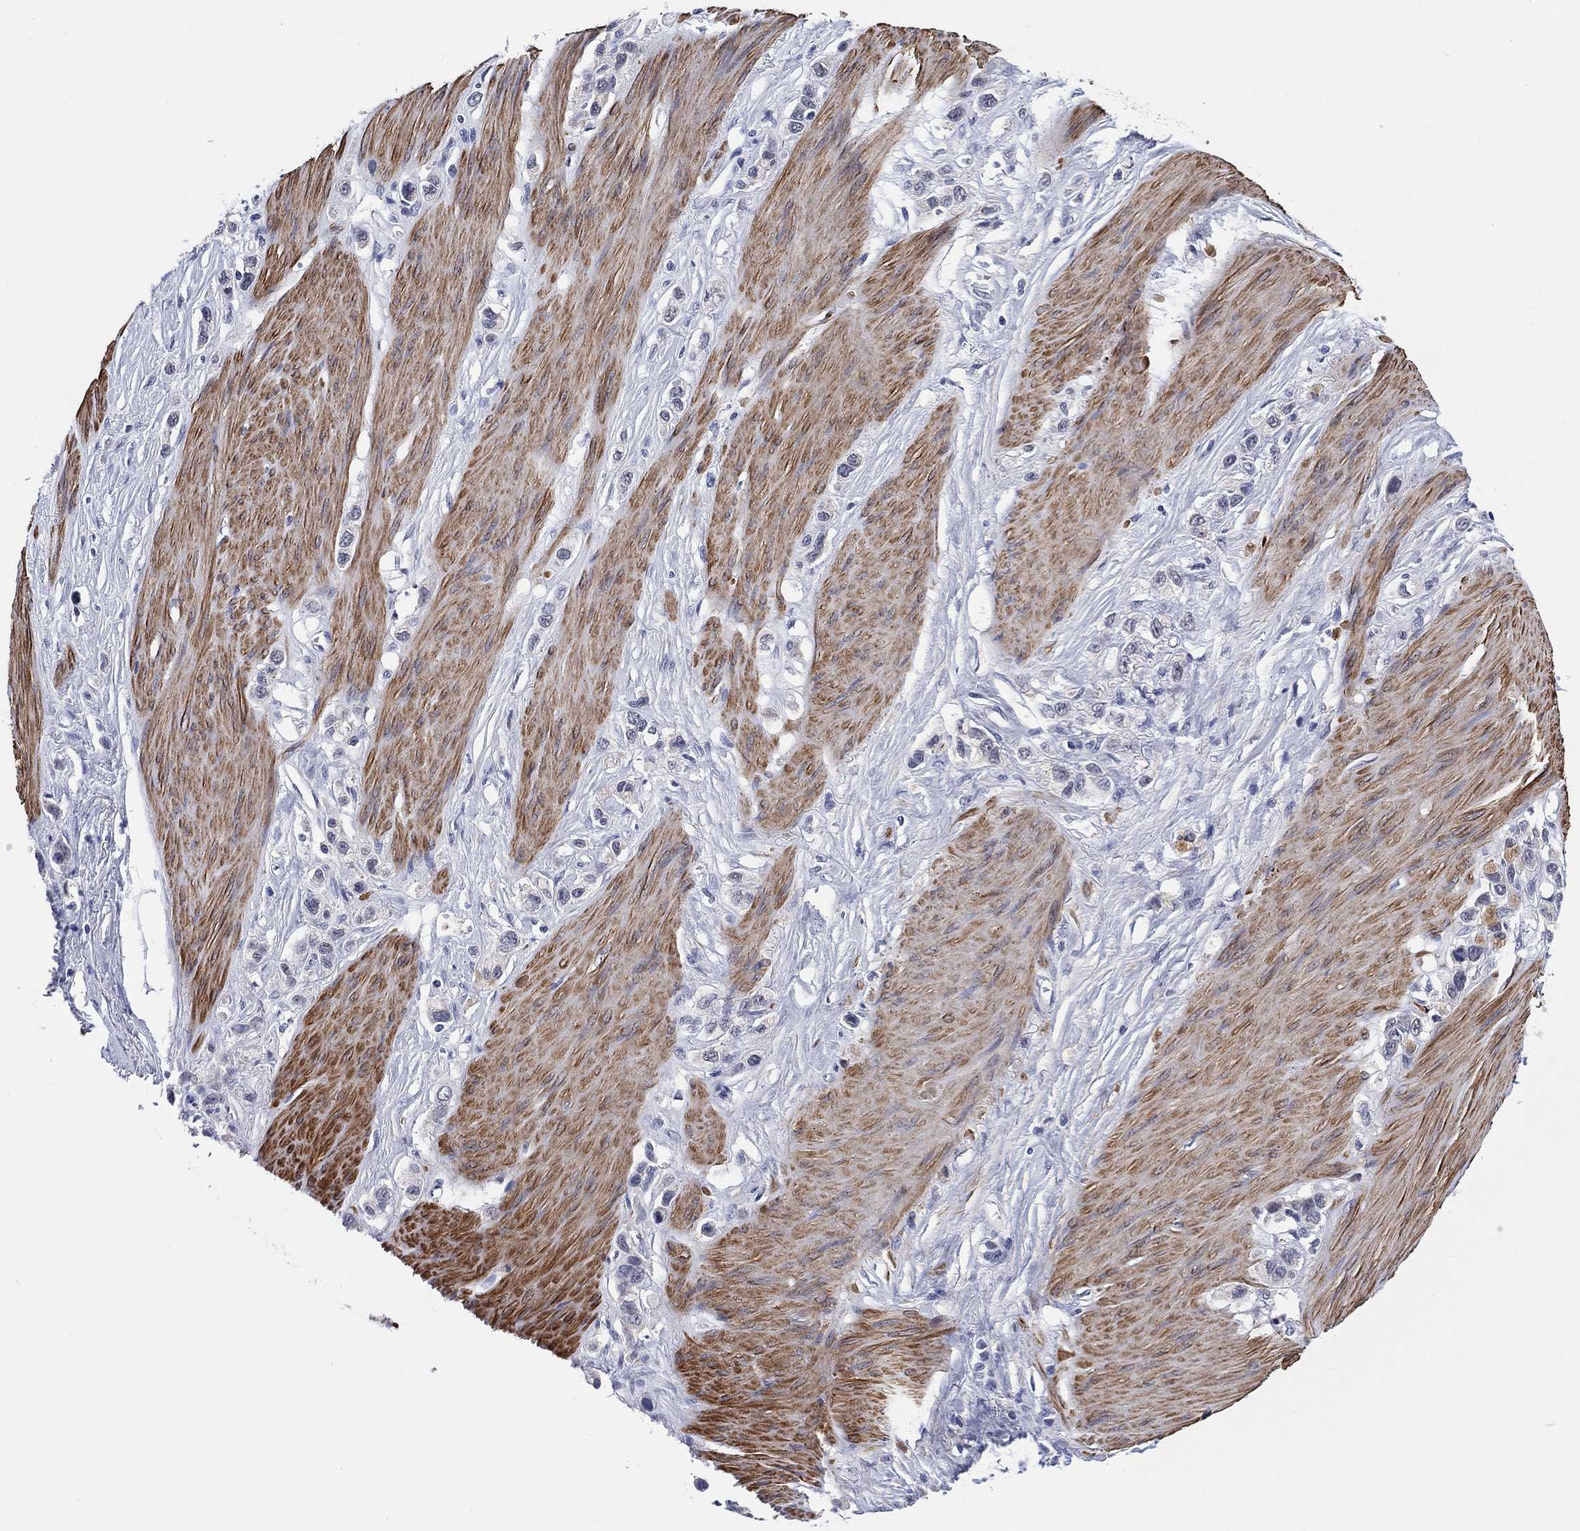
{"staining": {"intensity": "negative", "quantity": "none", "location": "none"}, "tissue": "stomach cancer", "cell_type": "Tumor cells", "image_type": "cancer", "snomed": [{"axis": "morphology", "description": "Normal tissue, NOS"}, {"axis": "morphology", "description": "Adenocarcinoma, NOS"}, {"axis": "morphology", "description": "Adenocarcinoma, High grade"}, {"axis": "topography", "description": "Stomach, upper"}, {"axis": "topography", "description": "Stomach"}], "caption": "The photomicrograph shows no staining of tumor cells in stomach cancer. The staining was performed using DAB to visualize the protein expression in brown, while the nuclei were stained in blue with hematoxylin (Magnification: 20x).", "gene": "CLIP3", "patient": {"sex": "female", "age": 65}}